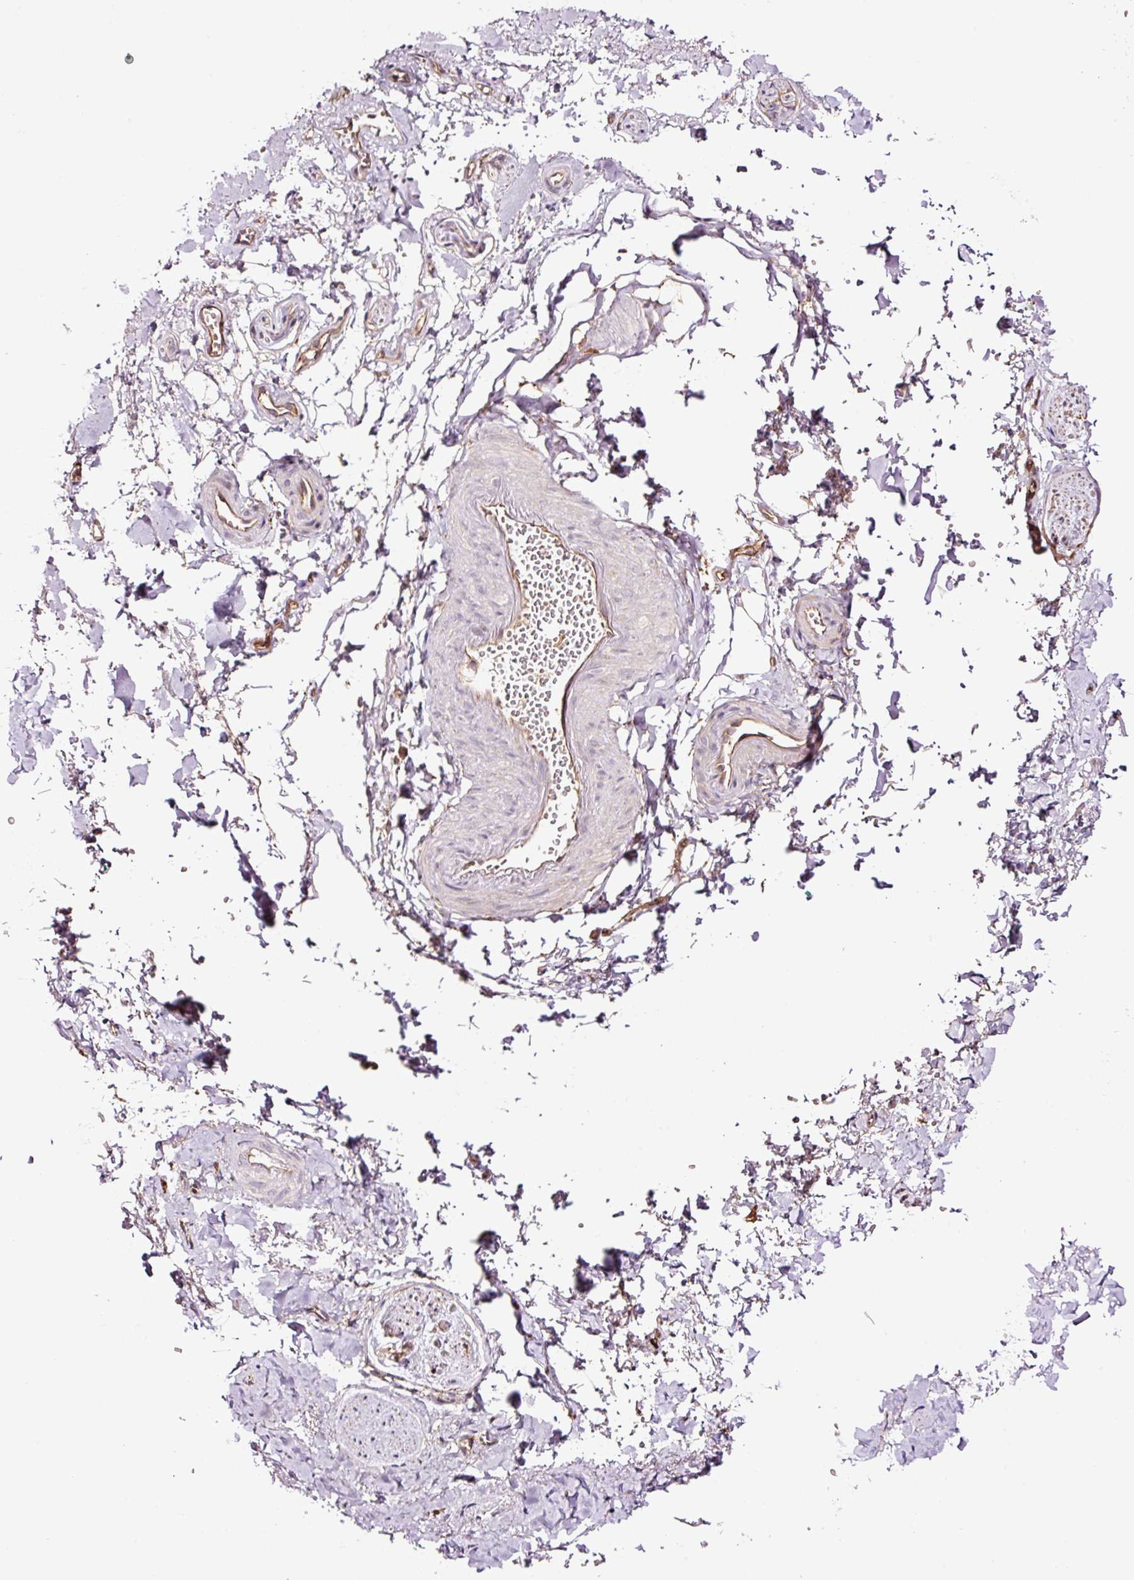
{"staining": {"intensity": "moderate", "quantity": "<25%", "location": "cytoplasmic/membranous"}, "tissue": "adipose tissue", "cell_type": "Adipocytes", "image_type": "normal", "snomed": [{"axis": "morphology", "description": "Normal tissue, NOS"}, {"axis": "topography", "description": "Vulva"}, {"axis": "topography", "description": "Vagina"}, {"axis": "topography", "description": "Peripheral nerve tissue"}], "caption": "Adipose tissue stained with a brown dye displays moderate cytoplasmic/membranous positive staining in approximately <25% of adipocytes.", "gene": "METAP1", "patient": {"sex": "female", "age": 66}}